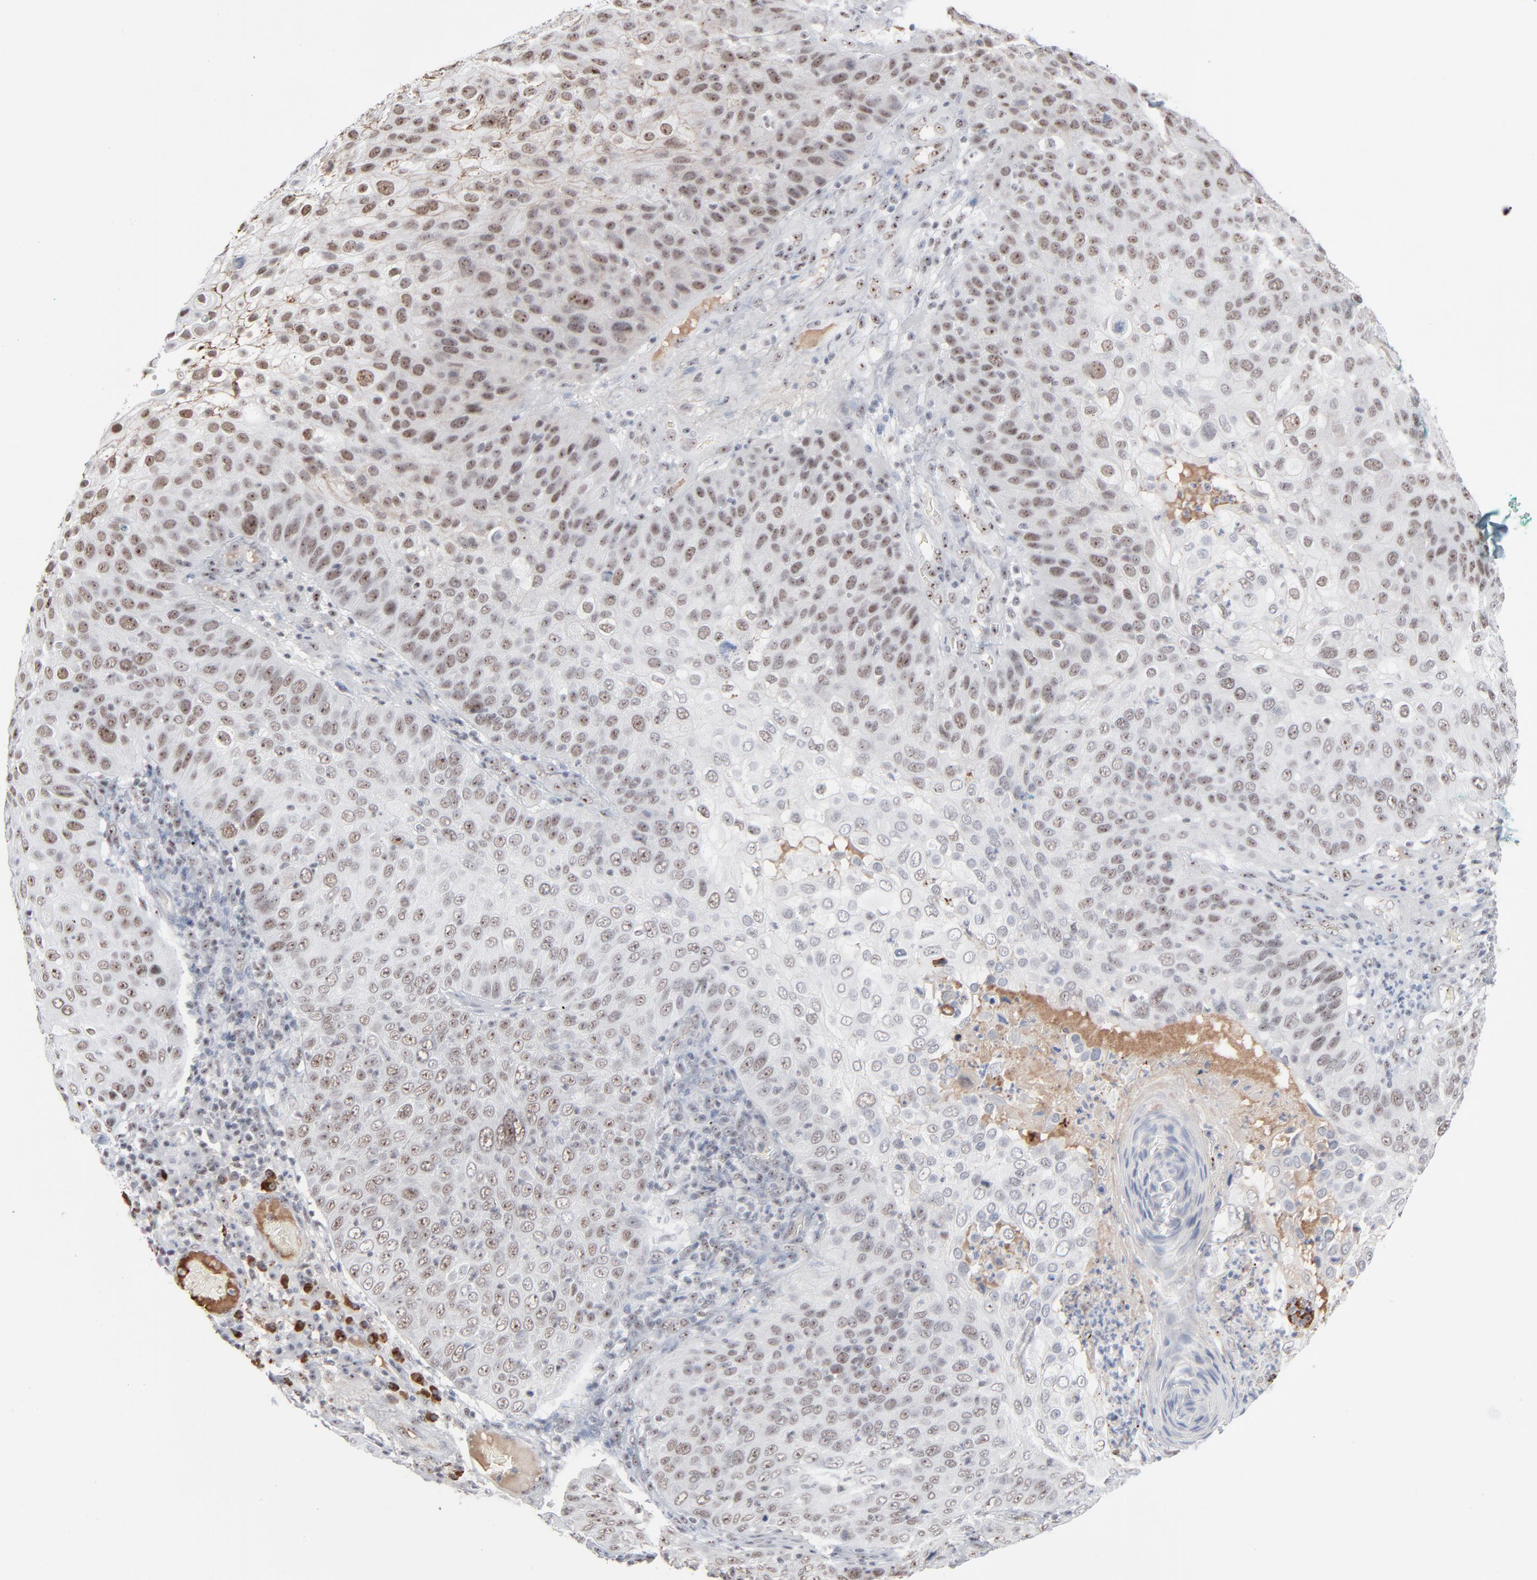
{"staining": {"intensity": "moderate", "quantity": ">75%", "location": "nuclear"}, "tissue": "skin cancer", "cell_type": "Tumor cells", "image_type": "cancer", "snomed": [{"axis": "morphology", "description": "Squamous cell carcinoma, NOS"}, {"axis": "topography", "description": "Skin"}], "caption": "DAB immunohistochemical staining of human skin cancer displays moderate nuclear protein expression in about >75% of tumor cells. The protein is stained brown, and the nuclei are stained in blue (DAB IHC with brightfield microscopy, high magnification).", "gene": "MPHOSPH6", "patient": {"sex": "male", "age": 87}}